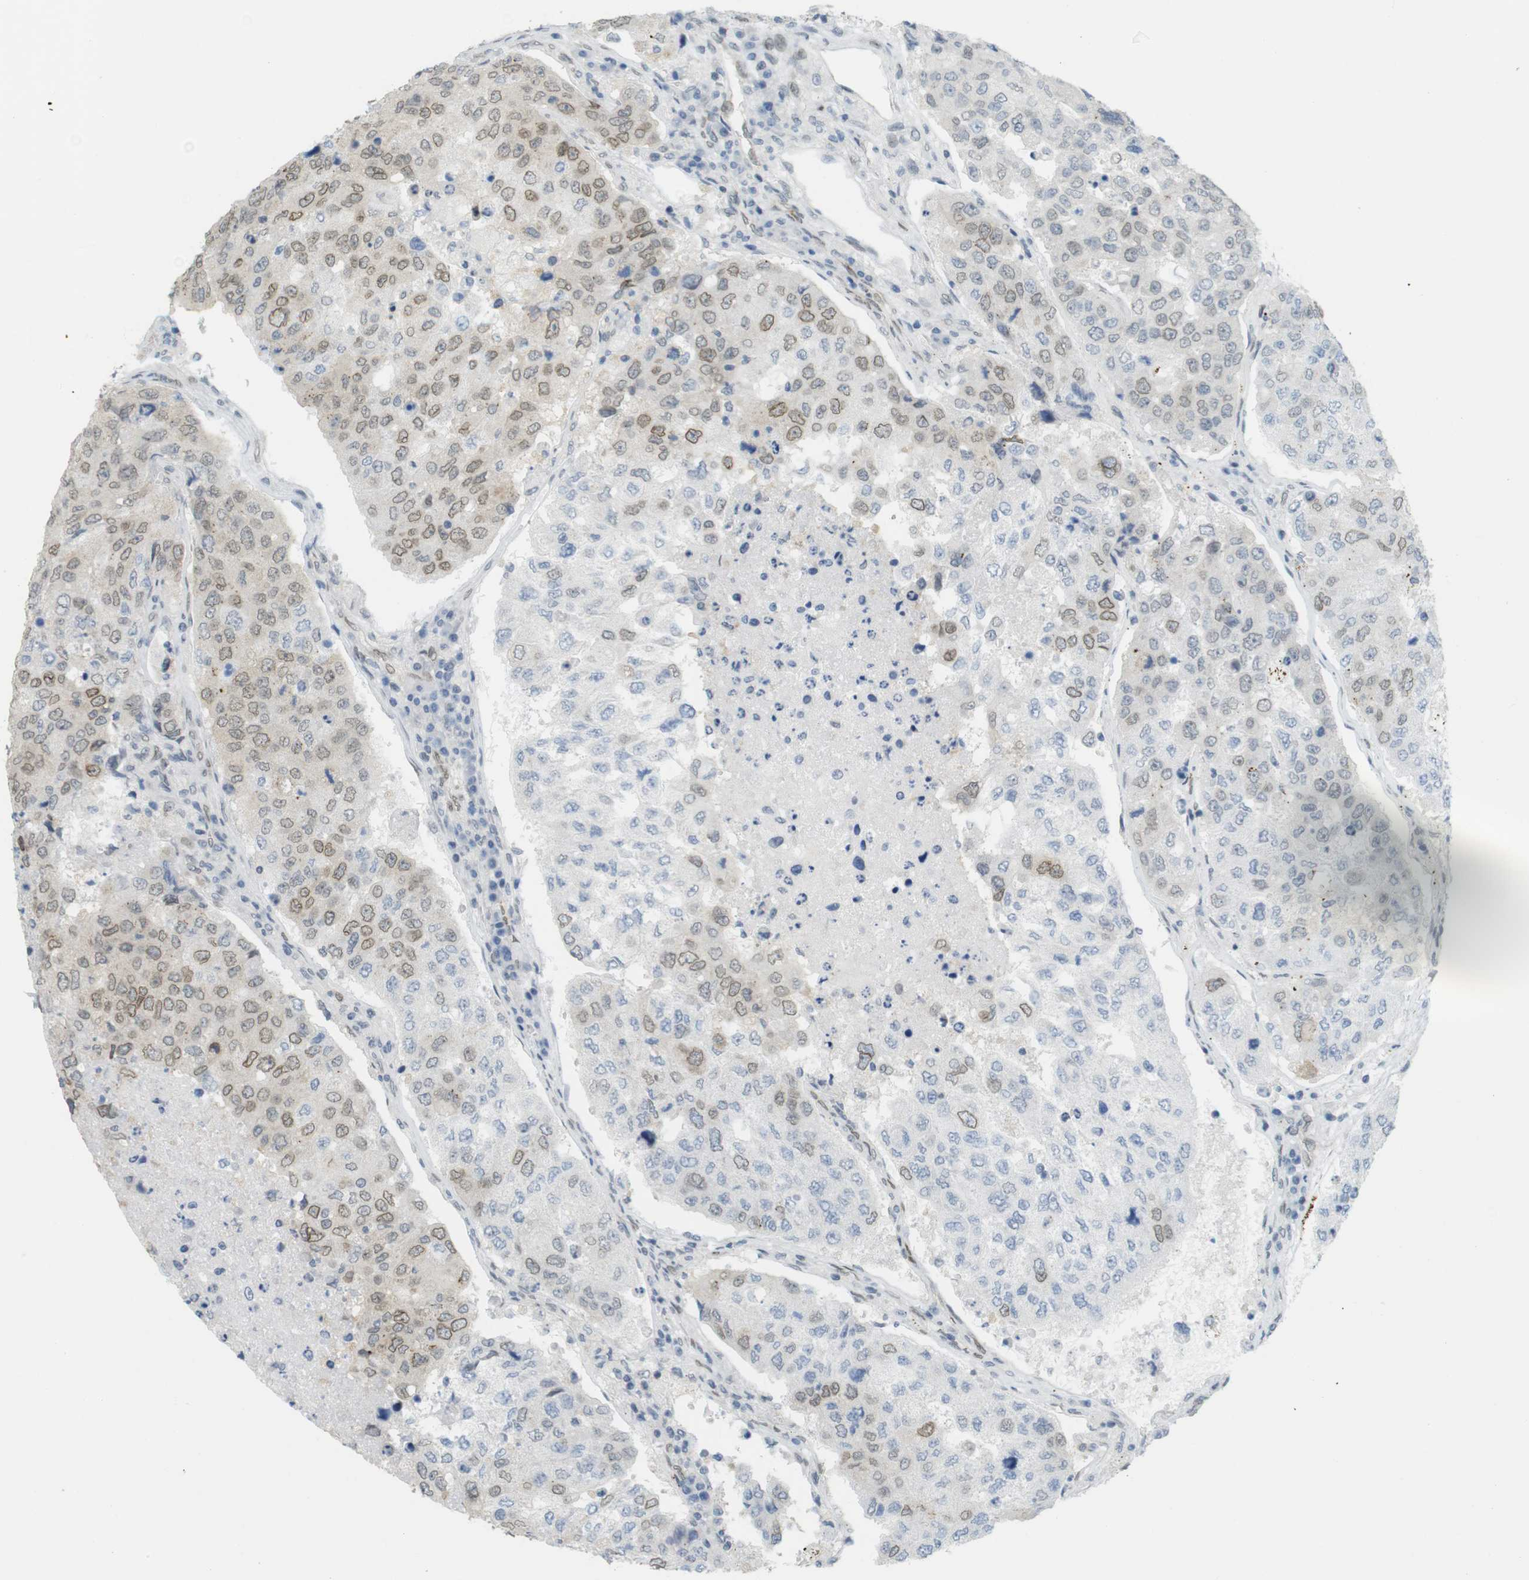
{"staining": {"intensity": "moderate", "quantity": ">75%", "location": "cytoplasmic/membranous,nuclear"}, "tissue": "urothelial cancer", "cell_type": "Tumor cells", "image_type": "cancer", "snomed": [{"axis": "morphology", "description": "Urothelial carcinoma, High grade"}, {"axis": "topography", "description": "Lymph node"}, {"axis": "topography", "description": "Urinary bladder"}], "caption": "This is a photomicrograph of immunohistochemistry staining of urothelial carcinoma (high-grade), which shows moderate expression in the cytoplasmic/membranous and nuclear of tumor cells.", "gene": "ARL6IP6", "patient": {"sex": "male", "age": 51}}